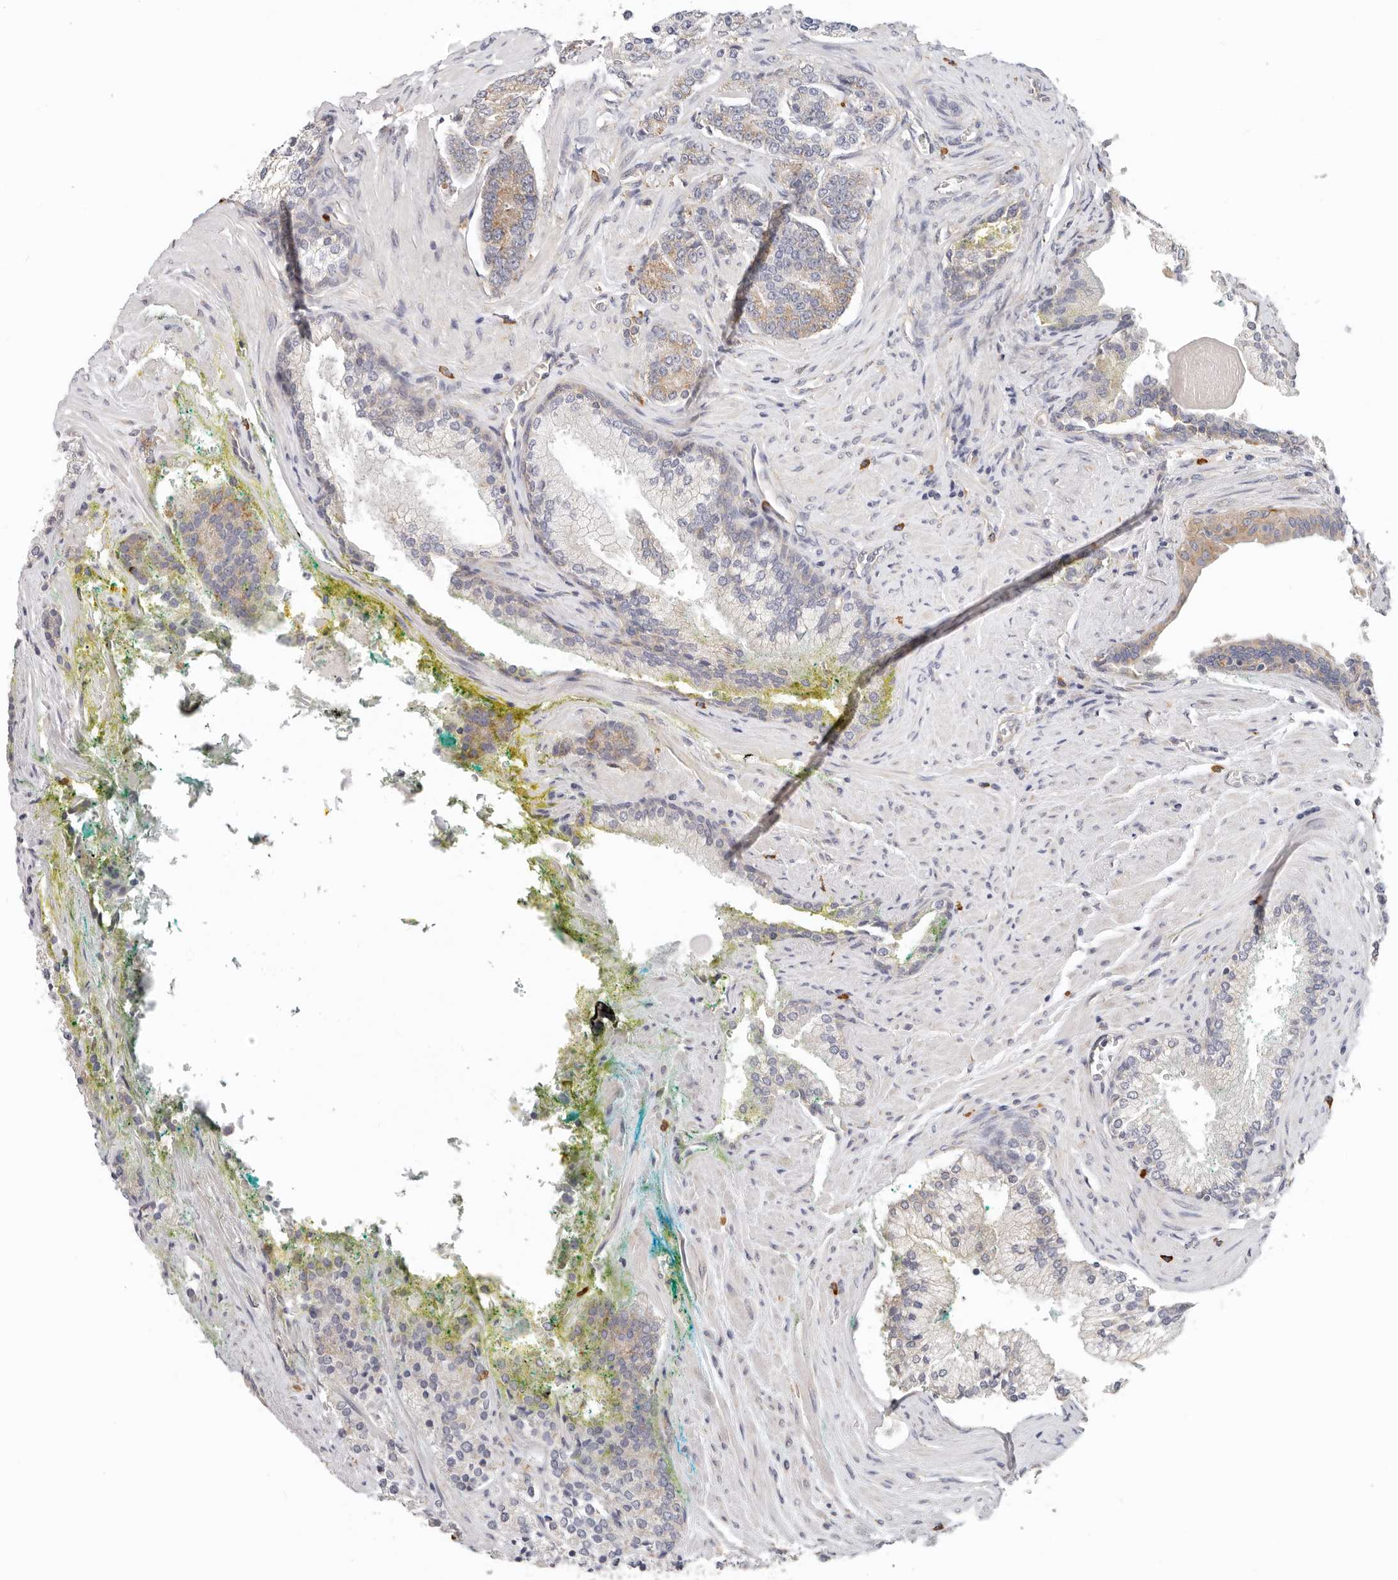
{"staining": {"intensity": "weak", "quantity": "25%-75%", "location": "cytoplasmic/membranous"}, "tissue": "prostate cancer", "cell_type": "Tumor cells", "image_type": "cancer", "snomed": [{"axis": "morphology", "description": "Adenocarcinoma, High grade"}, {"axis": "topography", "description": "Prostate"}], "caption": "IHC photomicrograph of neoplastic tissue: prostate cancer stained using immunohistochemistry (IHC) exhibits low levels of weak protein expression localized specifically in the cytoplasmic/membranous of tumor cells, appearing as a cytoplasmic/membranous brown color.", "gene": "AFDN", "patient": {"sex": "male", "age": 71}}